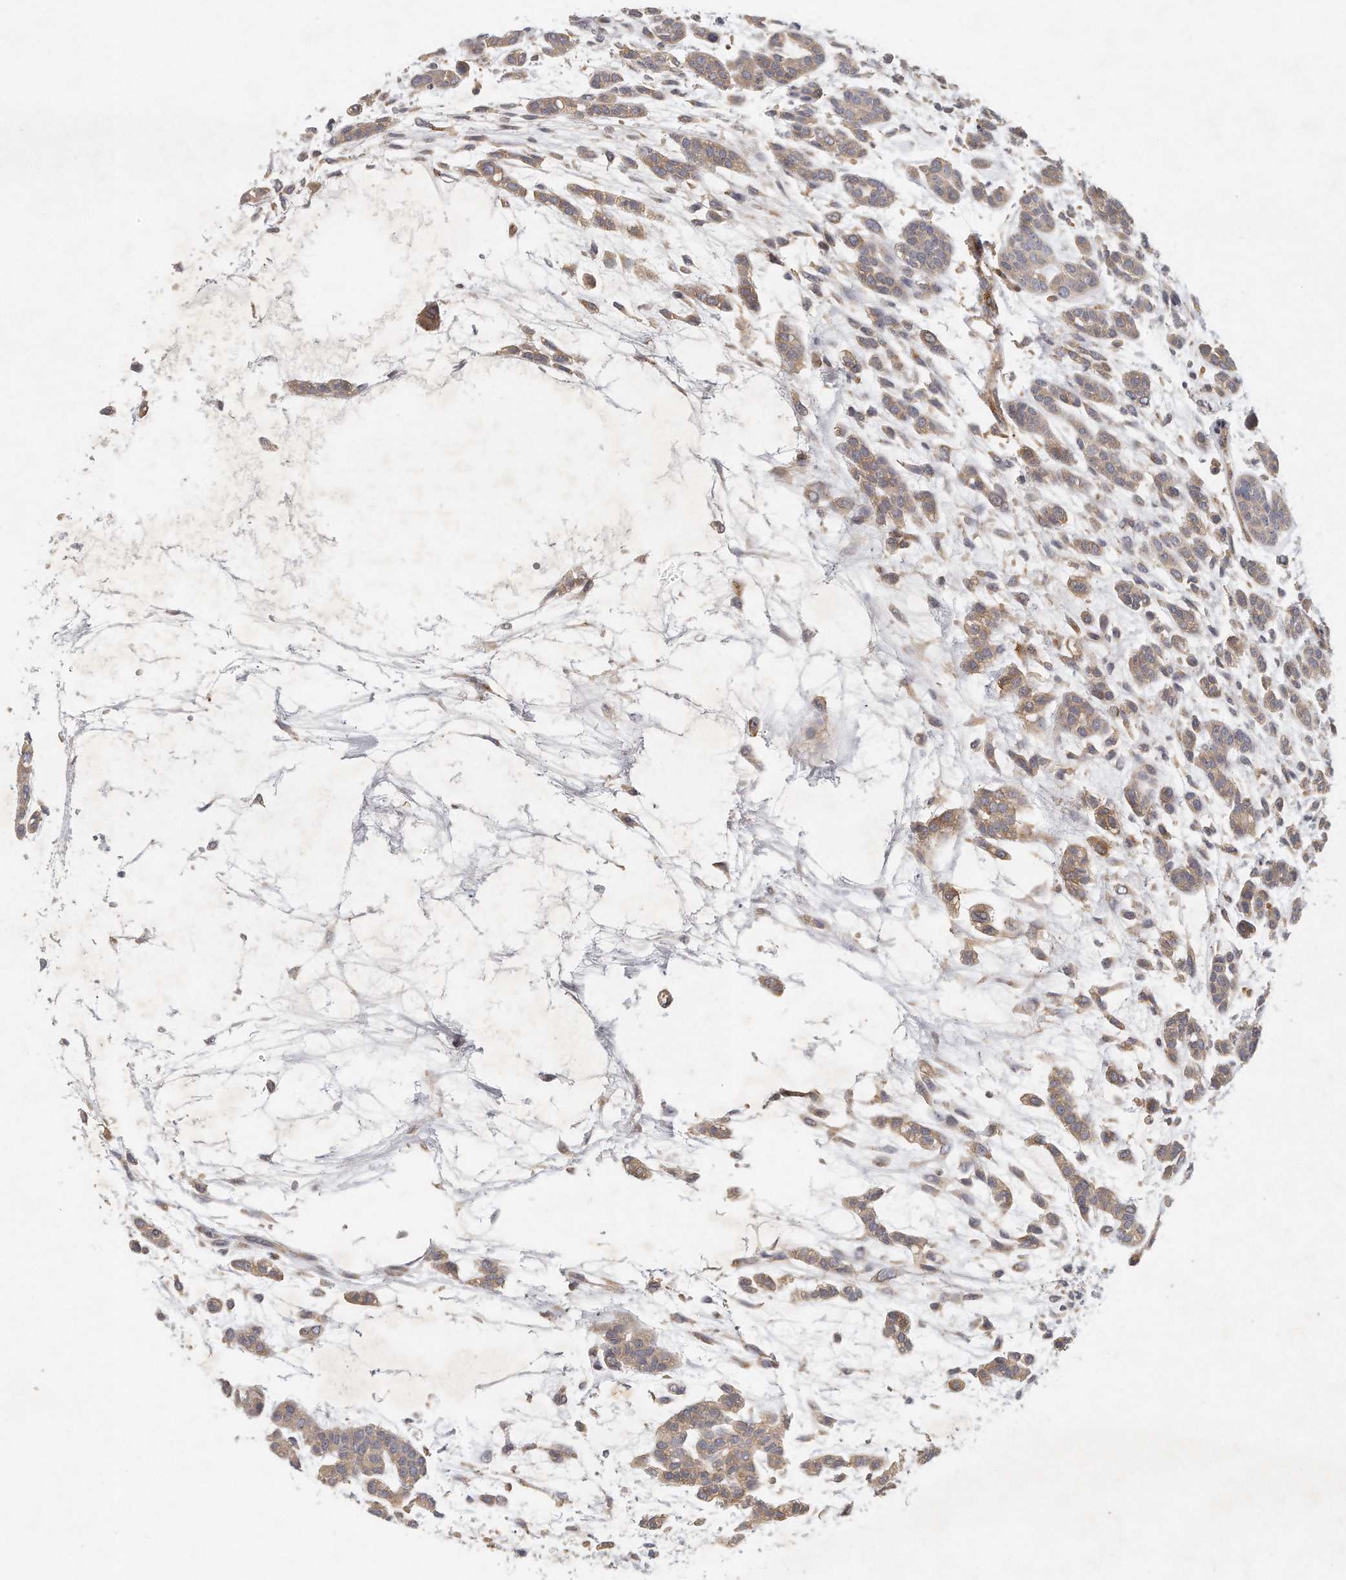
{"staining": {"intensity": "weak", "quantity": ">75%", "location": "cytoplasmic/membranous"}, "tissue": "head and neck cancer", "cell_type": "Tumor cells", "image_type": "cancer", "snomed": [{"axis": "morphology", "description": "Adenocarcinoma, NOS"}, {"axis": "morphology", "description": "Adenoma, NOS"}, {"axis": "topography", "description": "Head-Neck"}], "caption": "This image reveals immunohistochemistry (IHC) staining of head and neck cancer (adenoma), with low weak cytoplasmic/membranous expression in about >75% of tumor cells.", "gene": "MTERF4", "patient": {"sex": "female", "age": 55}}